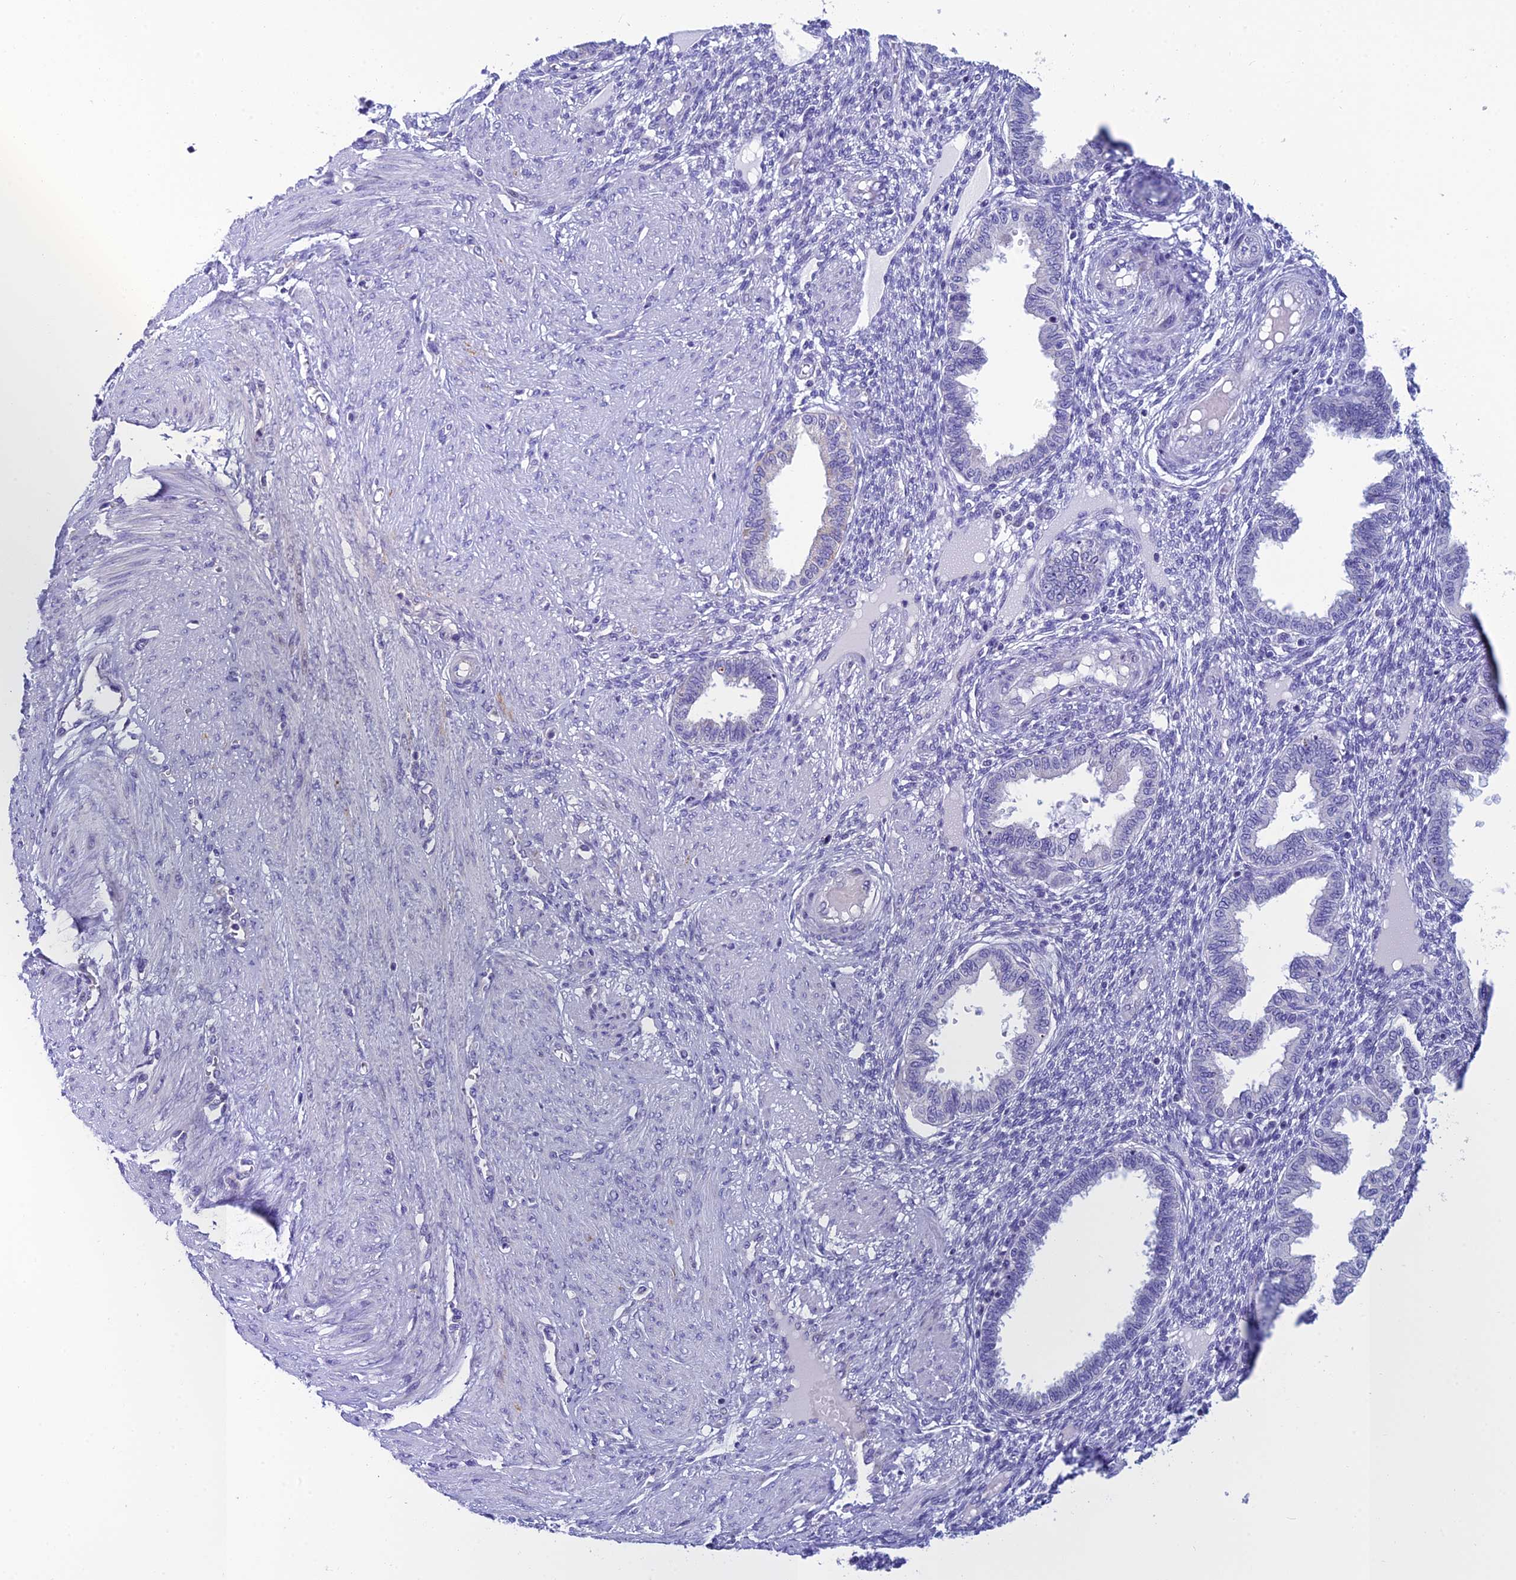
{"staining": {"intensity": "negative", "quantity": "none", "location": "none"}, "tissue": "endometrium", "cell_type": "Cells in endometrial stroma", "image_type": "normal", "snomed": [{"axis": "morphology", "description": "Normal tissue, NOS"}, {"axis": "topography", "description": "Endometrium"}], "caption": "Cells in endometrial stroma are negative for protein expression in unremarkable human endometrium. The staining is performed using DAB (3,3'-diaminobenzidine) brown chromogen with nuclei counter-stained in using hematoxylin.", "gene": "REEP4", "patient": {"sex": "female", "age": 33}}